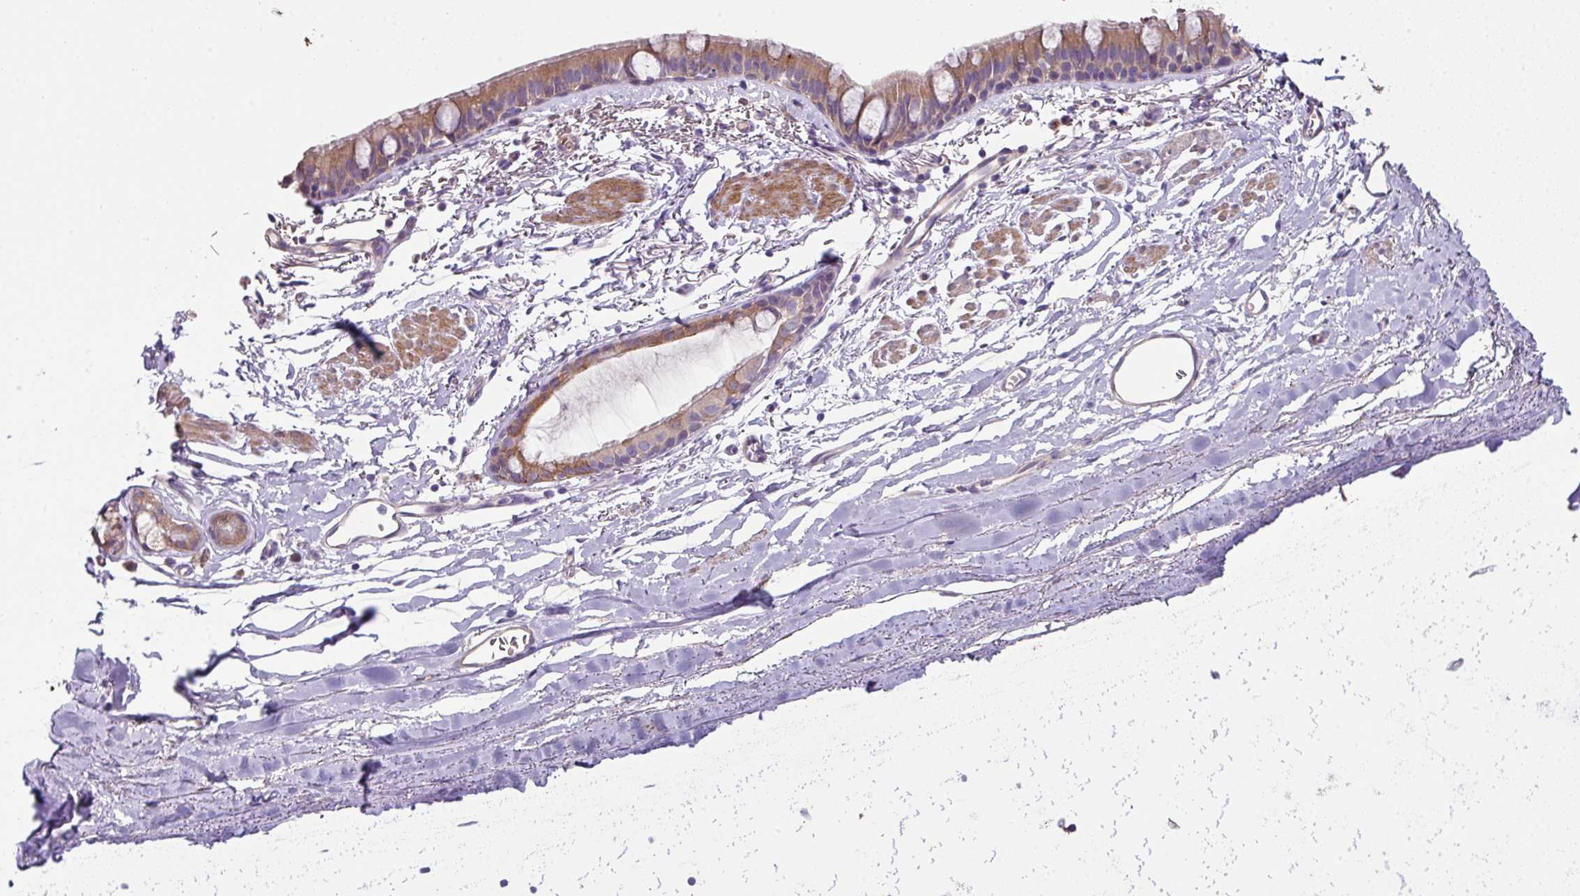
{"staining": {"intensity": "moderate", "quantity": "25%-75%", "location": "cytoplasmic/membranous"}, "tissue": "bronchus", "cell_type": "Respiratory epithelial cells", "image_type": "normal", "snomed": [{"axis": "morphology", "description": "Normal tissue, NOS"}, {"axis": "topography", "description": "Bronchus"}], "caption": "The micrograph demonstrates immunohistochemical staining of benign bronchus. There is moderate cytoplasmic/membranous staining is seen in about 25%-75% of respiratory epithelial cells.", "gene": "LRRC9", "patient": {"sex": "male", "age": 67}}